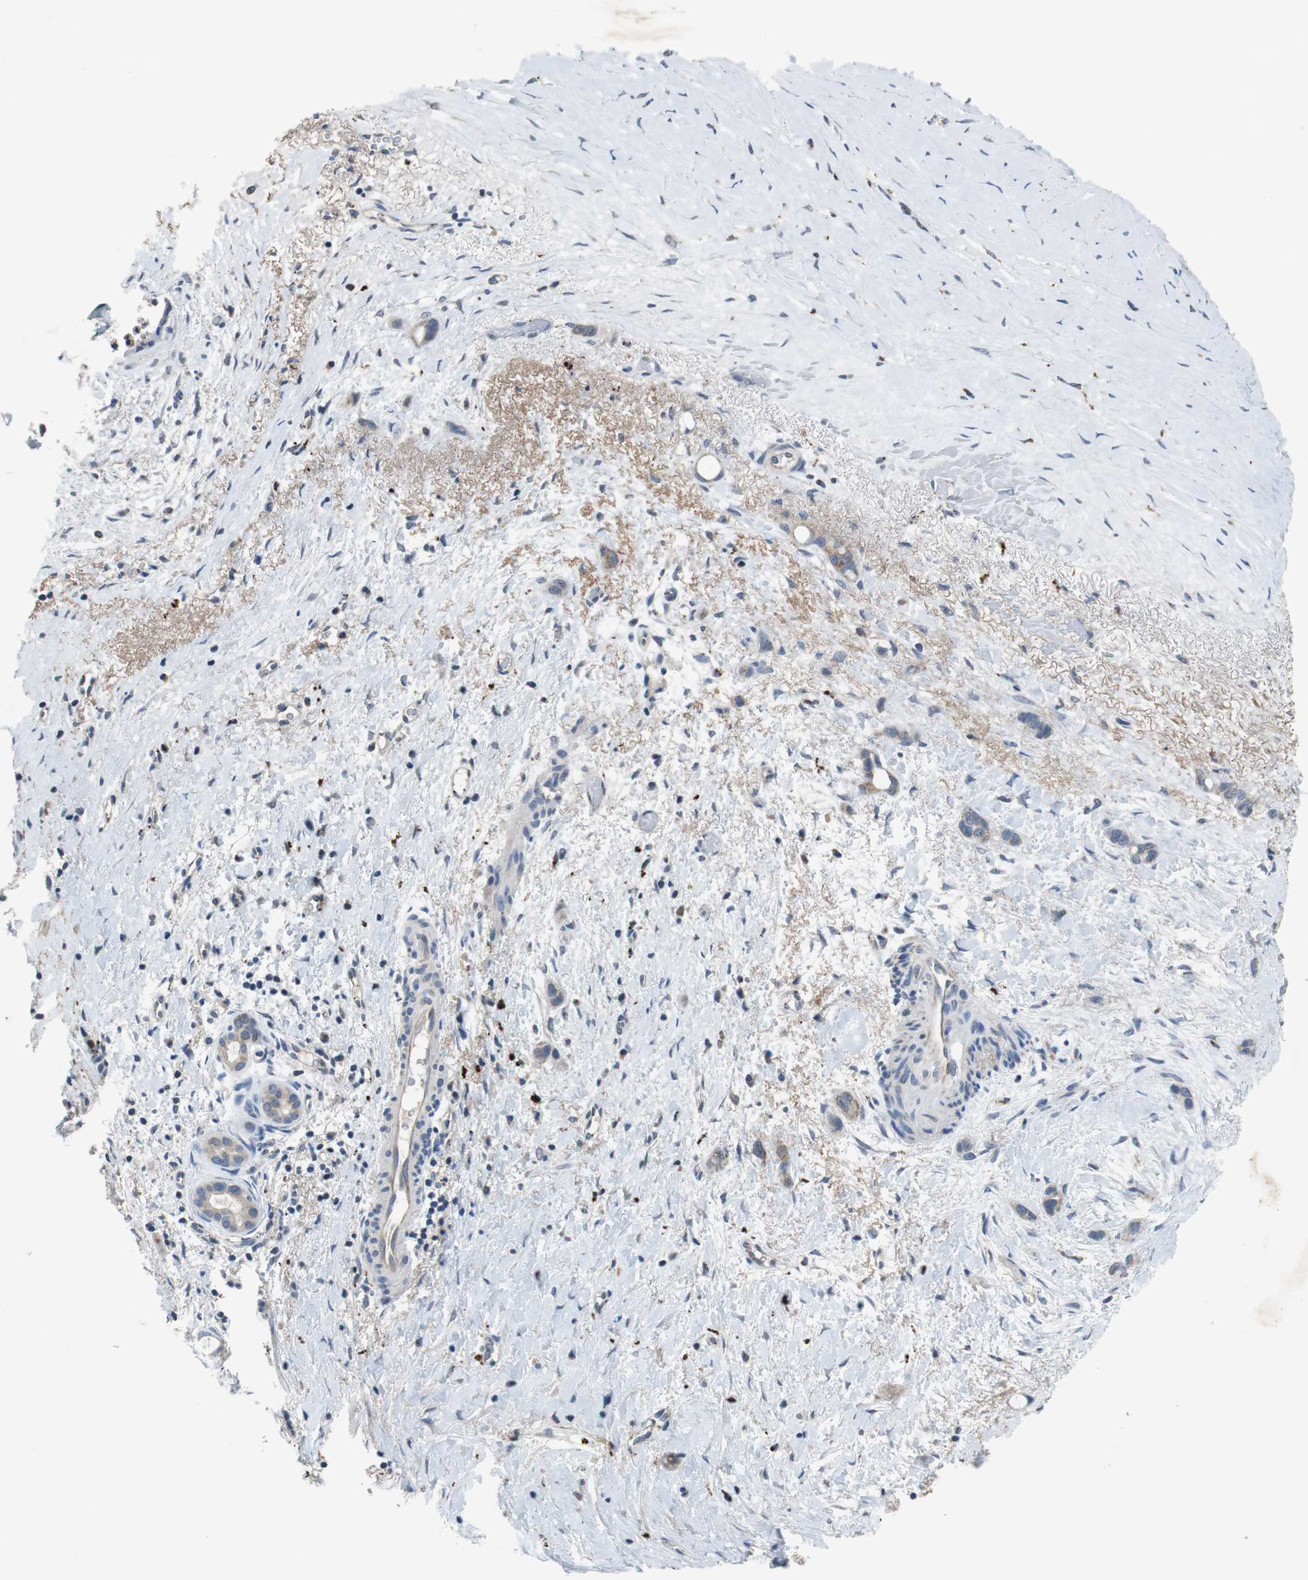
{"staining": {"intensity": "weak", "quantity": "<25%", "location": "cytoplasmic/membranous"}, "tissue": "liver cancer", "cell_type": "Tumor cells", "image_type": "cancer", "snomed": [{"axis": "morphology", "description": "Cholangiocarcinoma"}, {"axis": "topography", "description": "Liver"}], "caption": "This is an immunohistochemistry micrograph of human liver cancer. There is no positivity in tumor cells.", "gene": "NLGN1", "patient": {"sex": "female", "age": 65}}